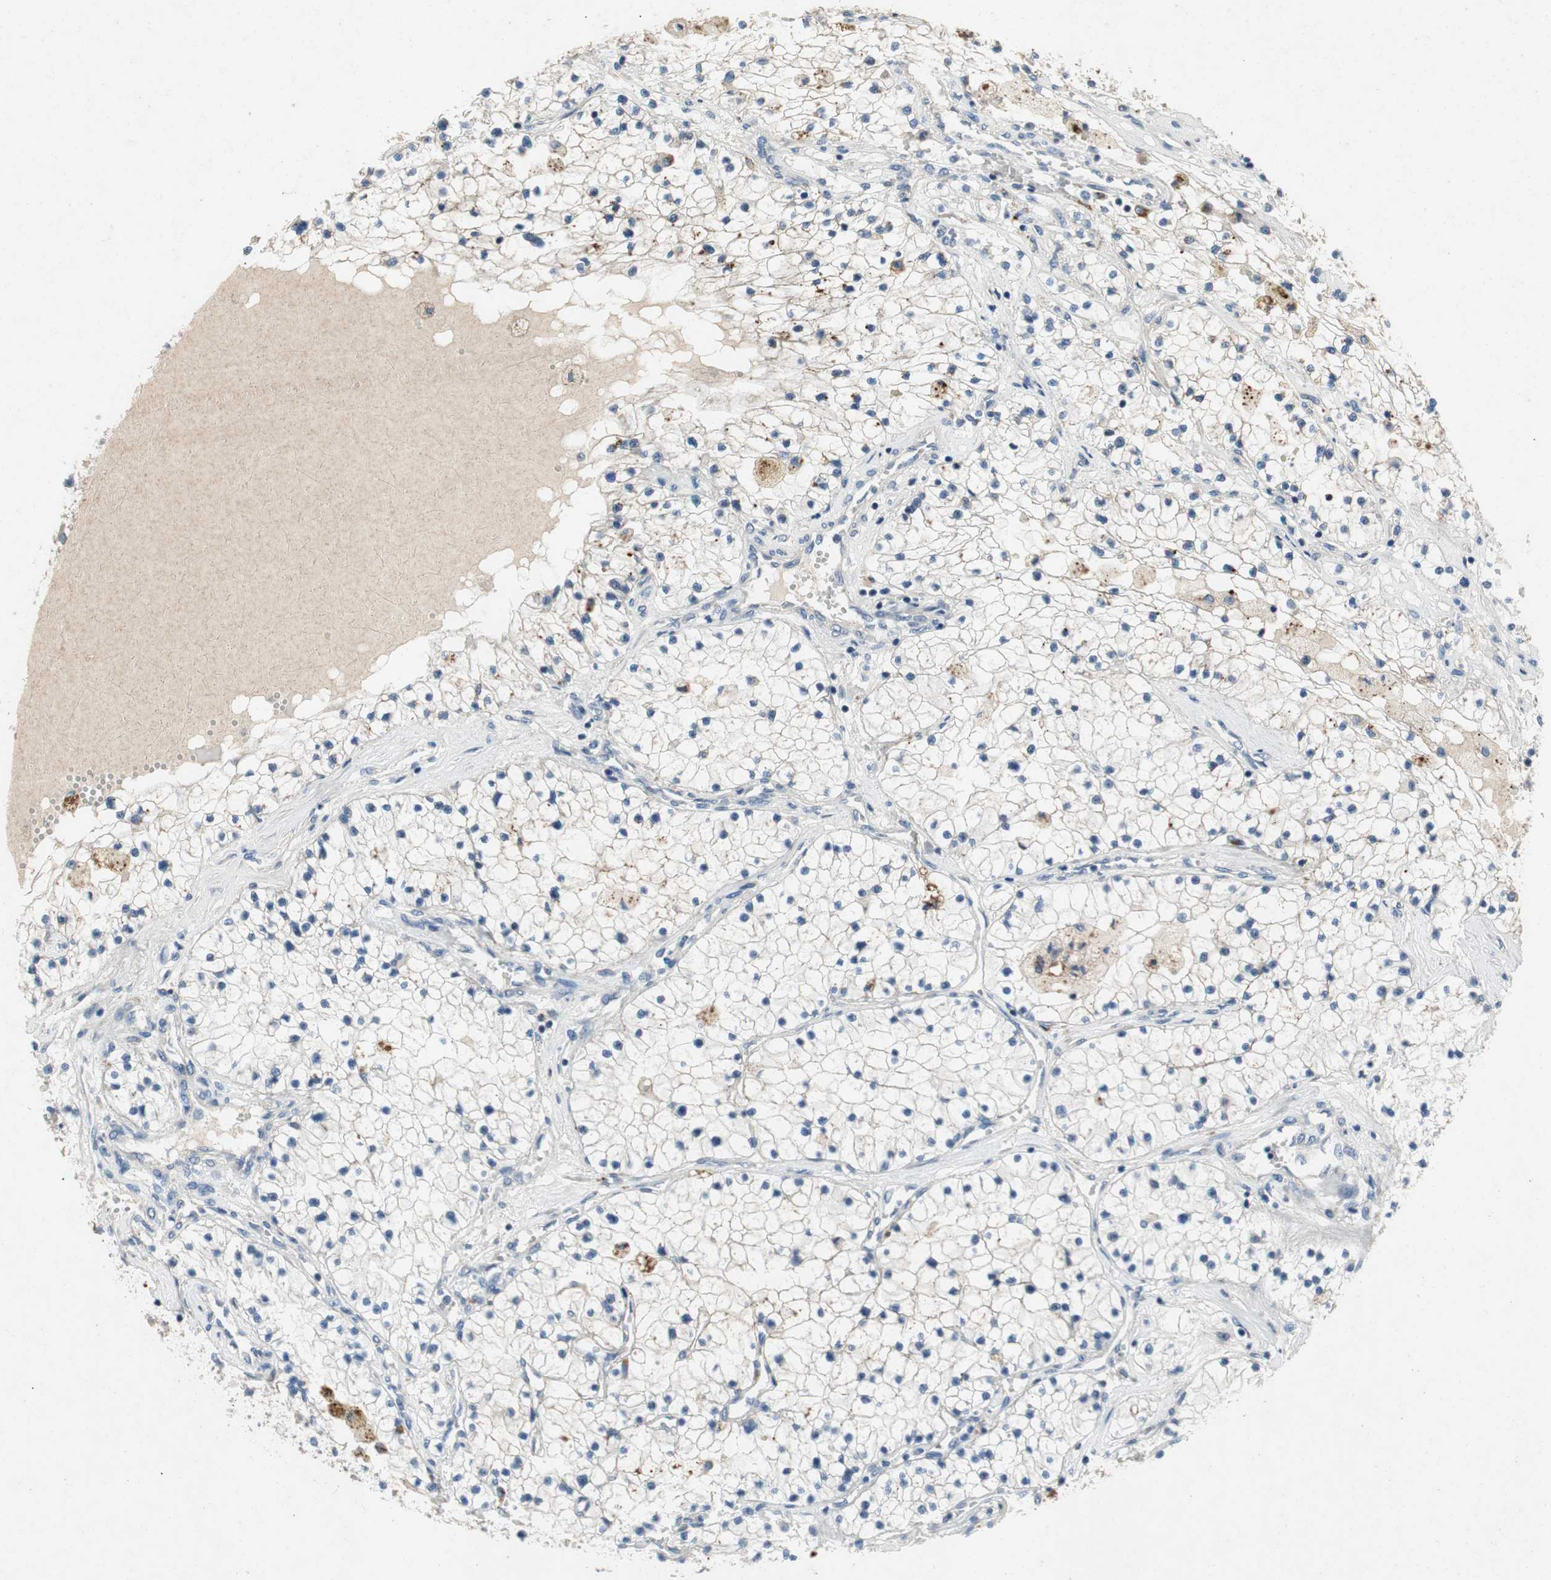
{"staining": {"intensity": "negative", "quantity": "none", "location": "none"}, "tissue": "renal cancer", "cell_type": "Tumor cells", "image_type": "cancer", "snomed": [{"axis": "morphology", "description": "Adenocarcinoma, NOS"}, {"axis": "topography", "description": "Kidney"}], "caption": "Immunohistochemistry image of neoplastic tissue: human renal cancer stained with DAB (3,3'-diaminobenzidine) reveals no significant protein expression in tumor cells.", "gene": "ALPL", "patient": {"sex": "male", "age": 68}}